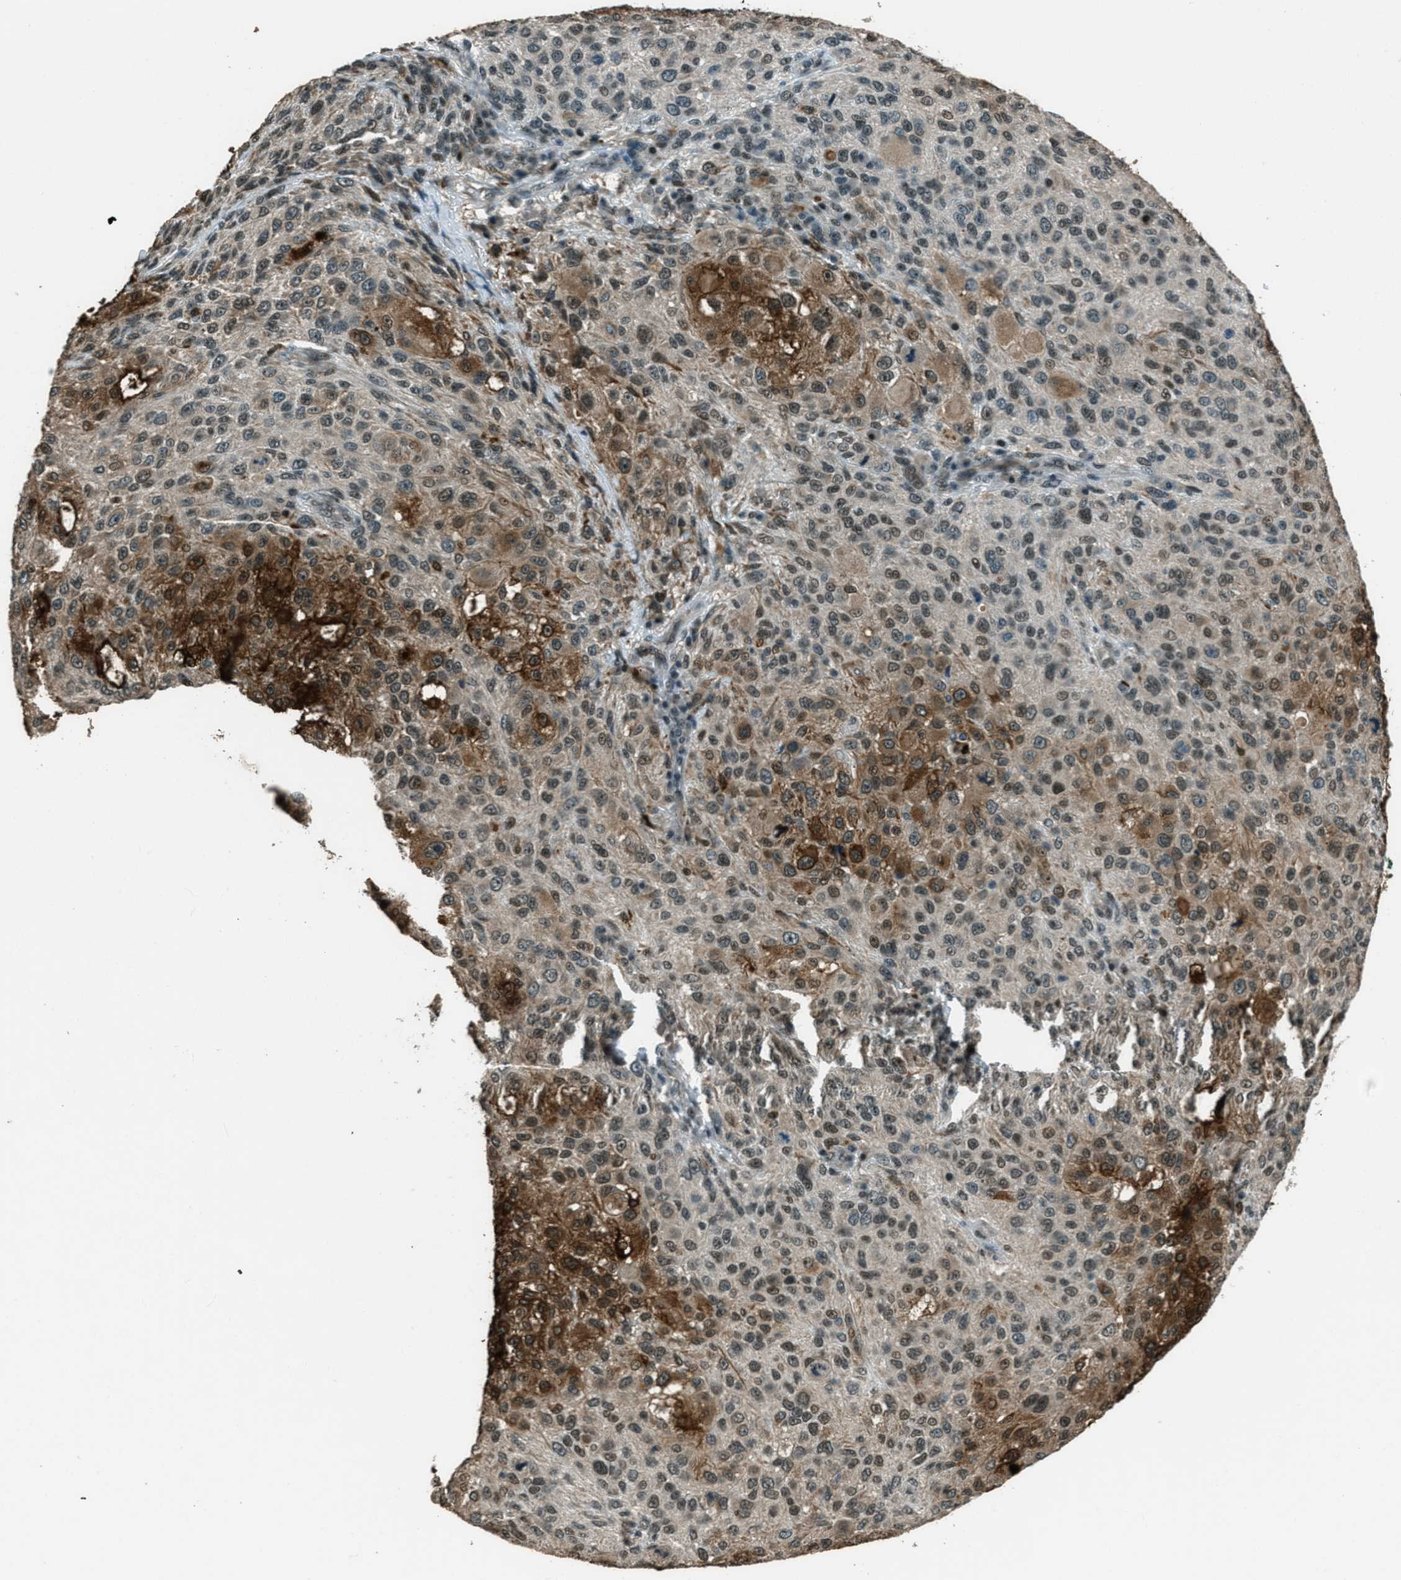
{"staining": {"intensity": "moderate", "quantity": "25%-75%", "location": "cytoplasmic/membranous,nuclear"}, "tissue": "melanoma", "cell_type": "Tumor cells", "image_type": "cancer", "snomed": [{"axis": "morphology", "description": "Necrosis, NOS"}, {"axis": "morphology", "description": "Malignant melanoma, NOS"}, {"axis": "topography", "description": "Skin"}], "caption": "Malignant melanoma tissue shows moderate cytoplasmic/membranous and nuclear positivity in approximately 25%-75% of tumor cells, visualized by immunohistochemistry. (IHC, brightfield microscopy, high magnification).", "gene": "TARDBP", "patient": {"sex": "female", "age": 87}}